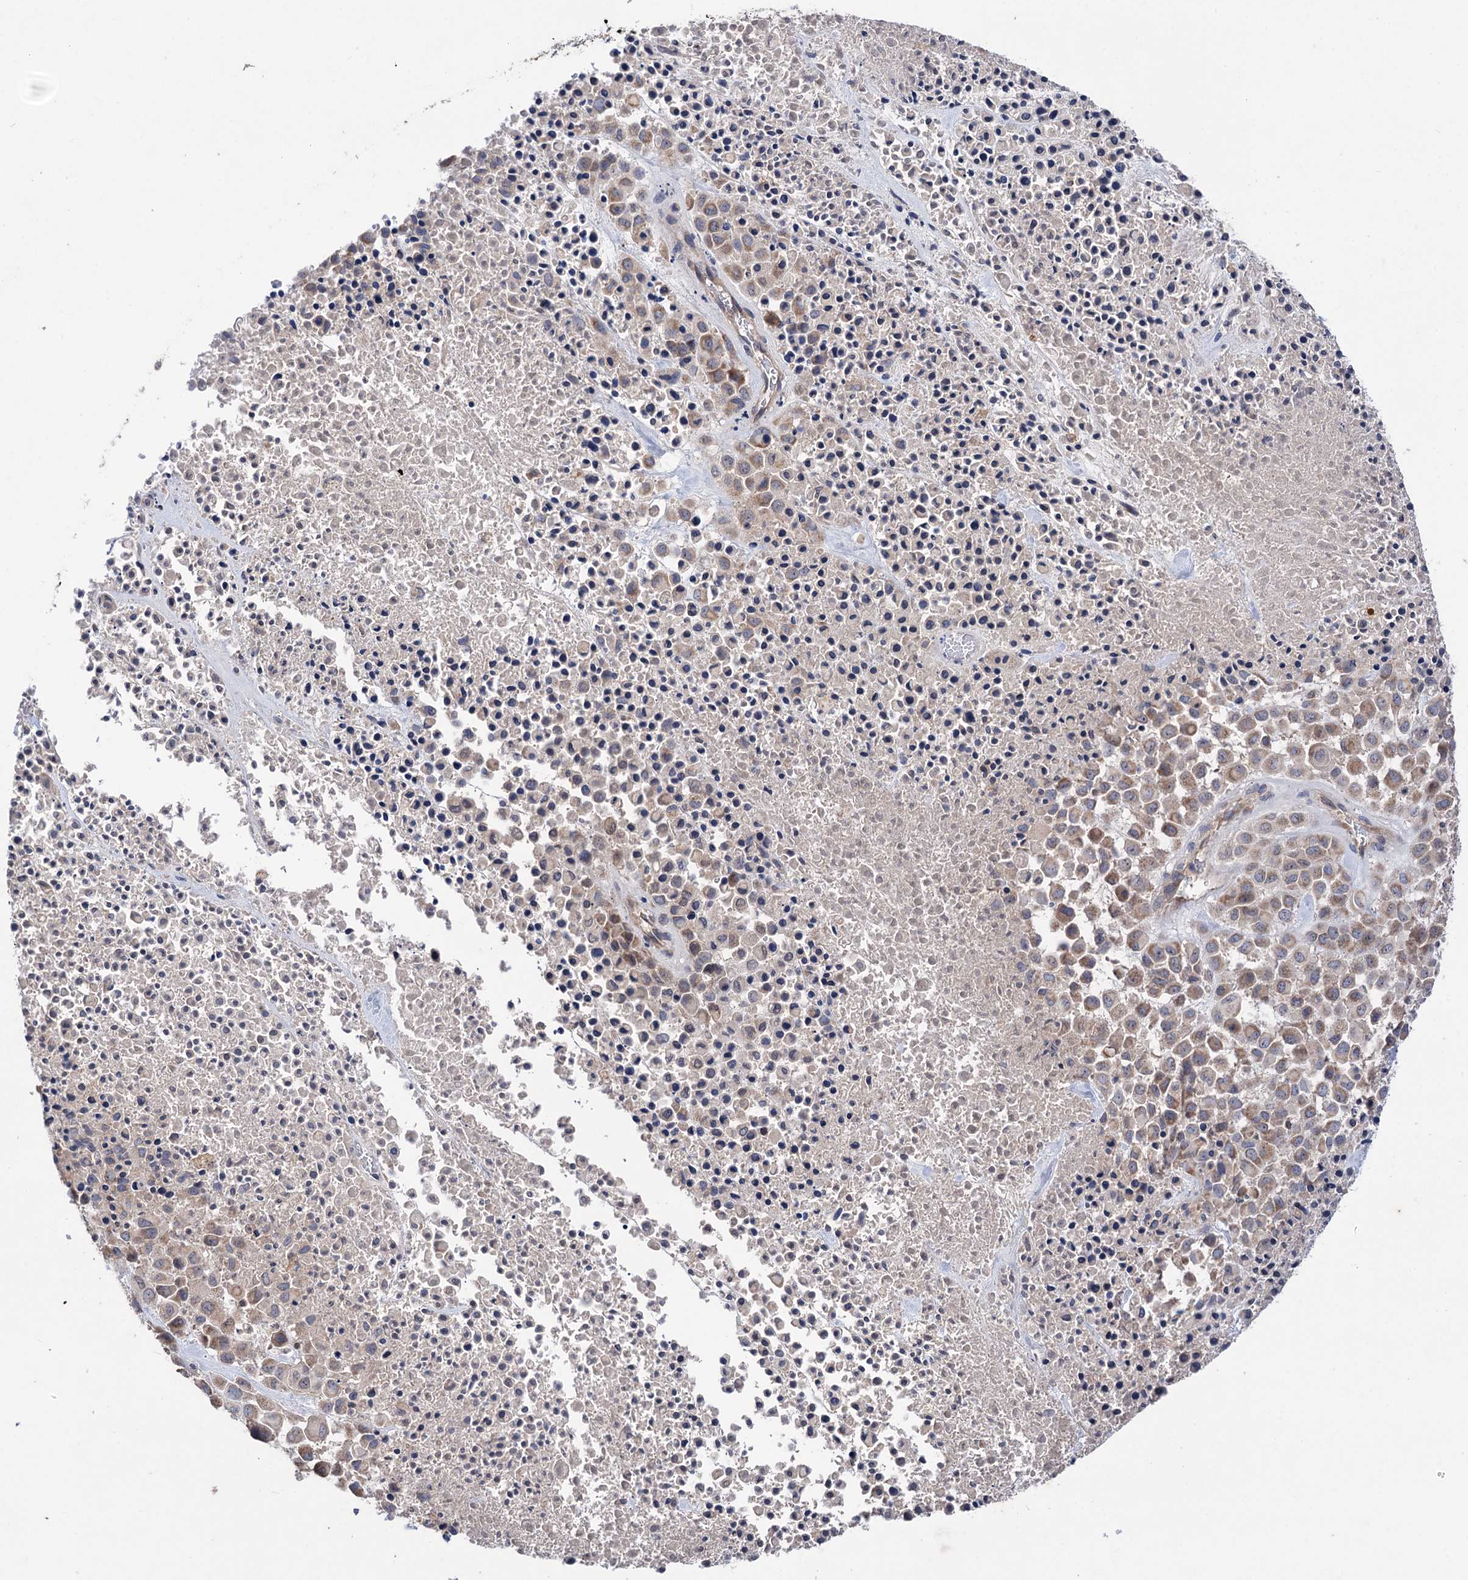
{"staining": {"intensity": "weak", "quantity": ">75%", "location": "cytoplasmic/membranous"}, "tissue": "melanoma", "cell_type": "Tumor cells", "image_type": "cancer", "snomed": [{"axis": "morphology", "description": "Malignant melanoma, Metastatic site"}, {"axis": "topography", "description": "Skin"}], "caption": "This is a micrograph of immunohistochemistry staining of melanoma, which shows weak expression in the cytoplasmic/membranous of tumor cells.", "gene": "CLPB", "patient": {"sex": "female", "age": 81}}